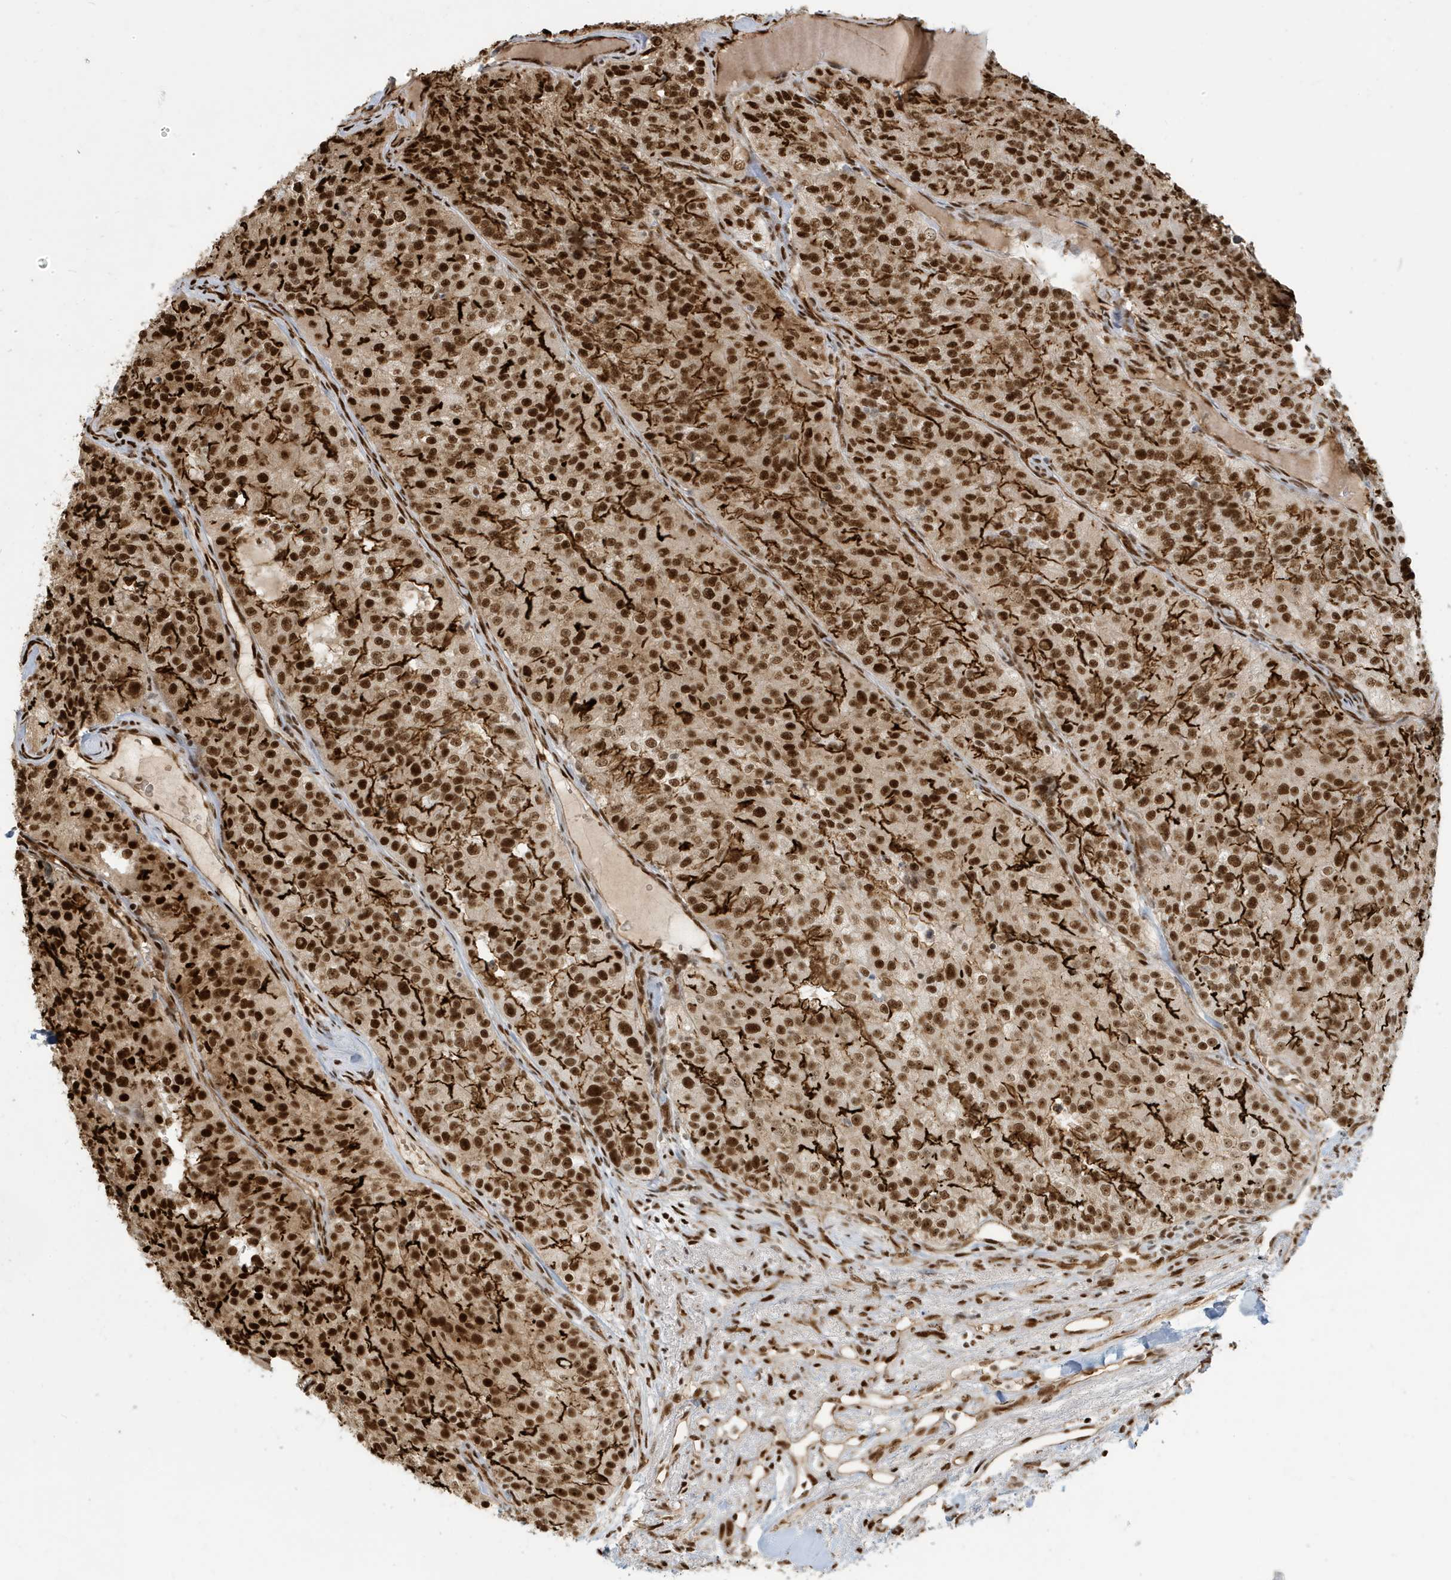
{"staining": {"intensity": "strong", "quantity": ">75%", "location": "cytoplasmic/membranous,nuclear"}, "tissue": "renal cancer", "cell_type": "Tumor cells", "image_type": "cancer", "snomed": [{"axis": "morphology", "description": "Adenocarcinoma, NOS"}, {"axis": "topography", "description": "Kidney"}], "caption": "Human adenocarcinoma (renal) stained for a protein (brown) exhibits strong cytoplasmic/membranous and nuclear positive staining in approximately >75% of tumor cells.", "gene": "CKS2", "patient": {"sex": "female", "age": 63}}